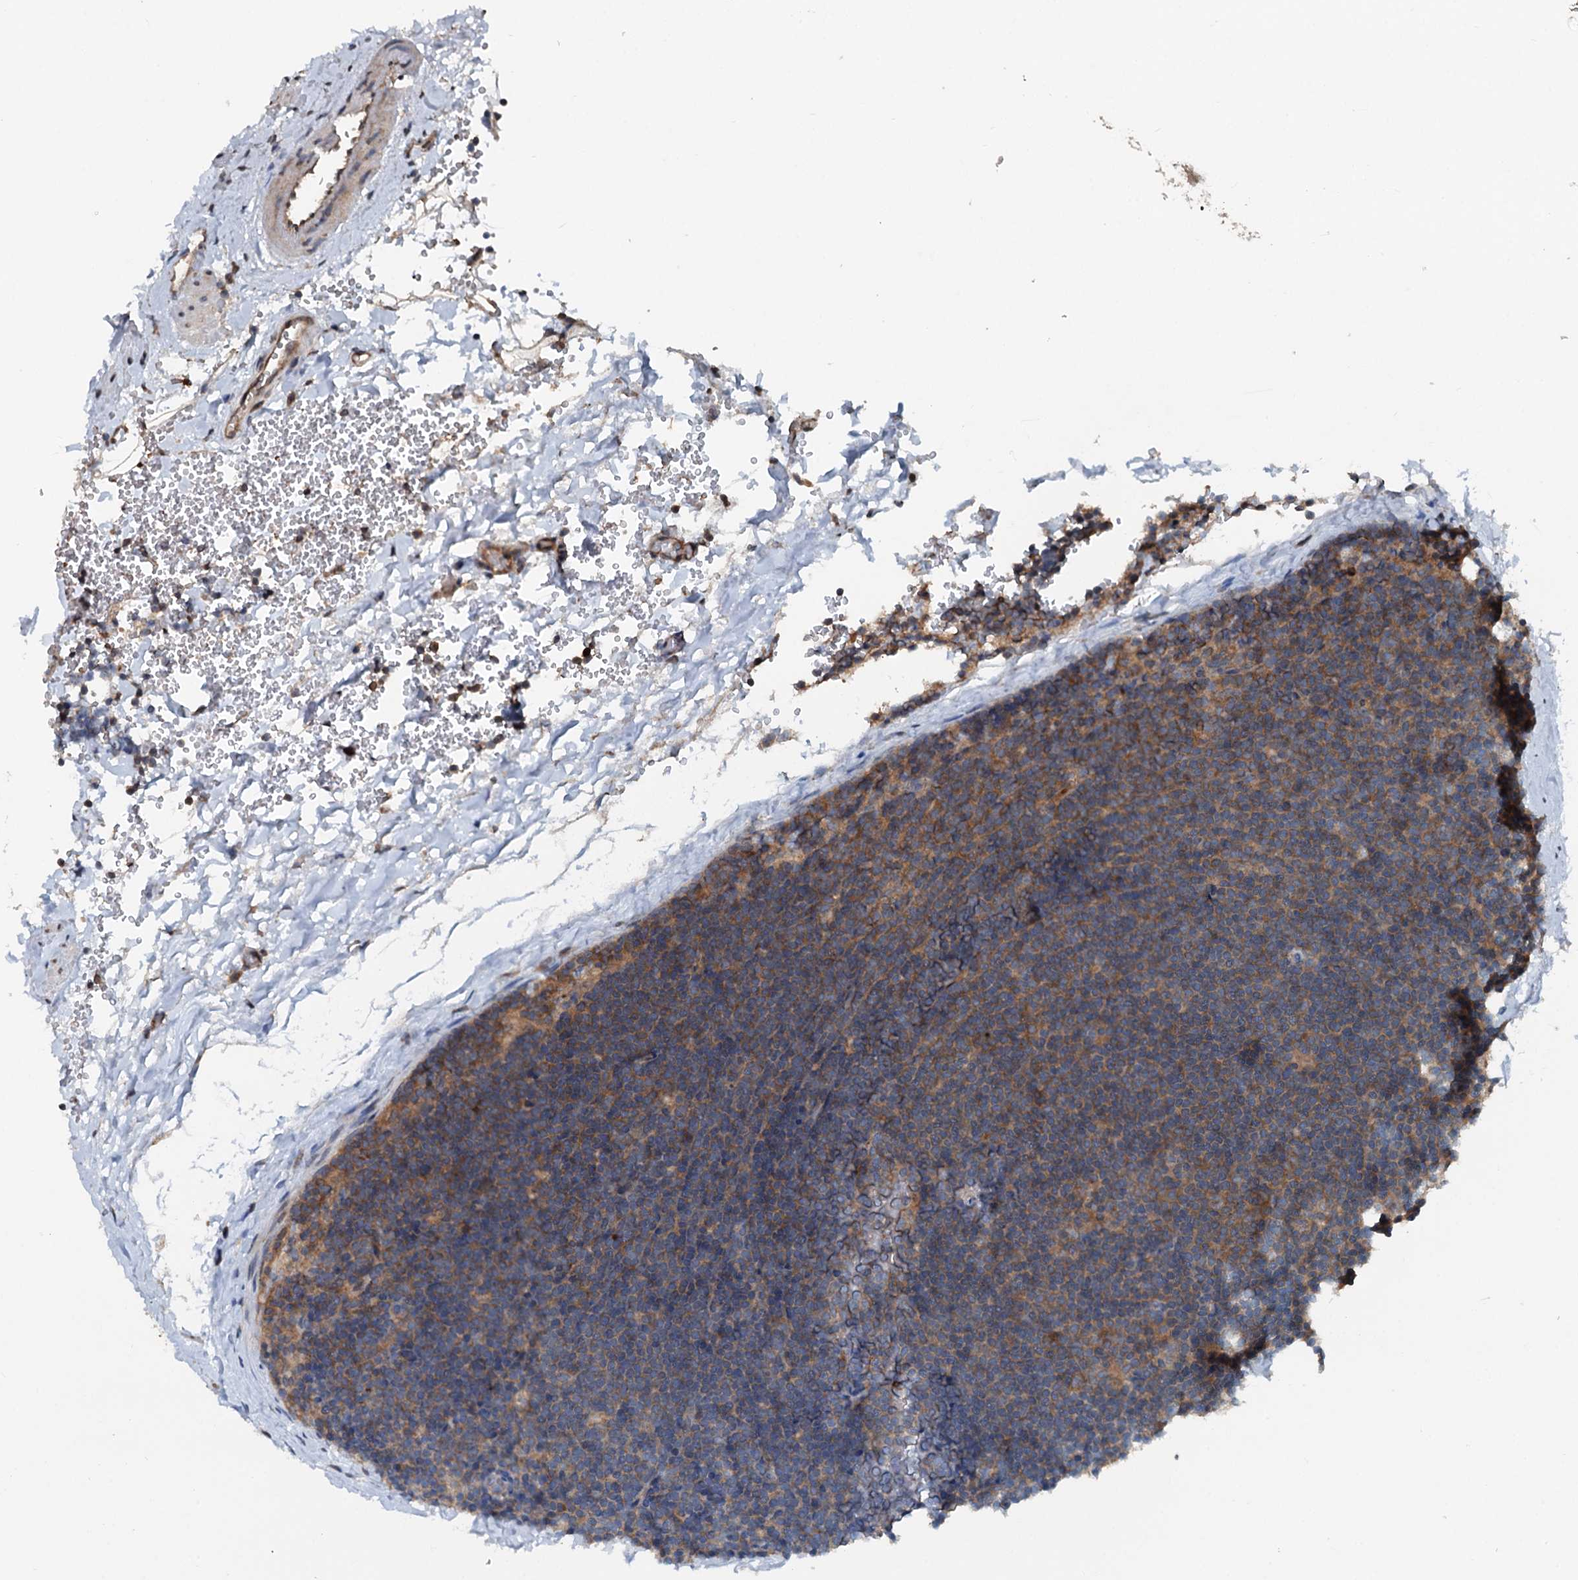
{"staining": {"intensity": "moderate", "quantity": ">75%", "location": "cytoplasmic/membranous"}, "tissue": "lymphoma", "cell_type": "Tumor cells", "image_type": "cancer", "snomed": [{"axis": "morphology", "description": "Hodgkin's disease, NOS"}, {"axis": "topography", "description": "Lymph node"}], "caption": "Tumor cells exhibit medium levels of moderate cytoplasmic/membranous positivity in about >75% of cells in human lymphoma.", "gene": "N4BP2L2", "patient": {"sex": "female", "age": 57}}